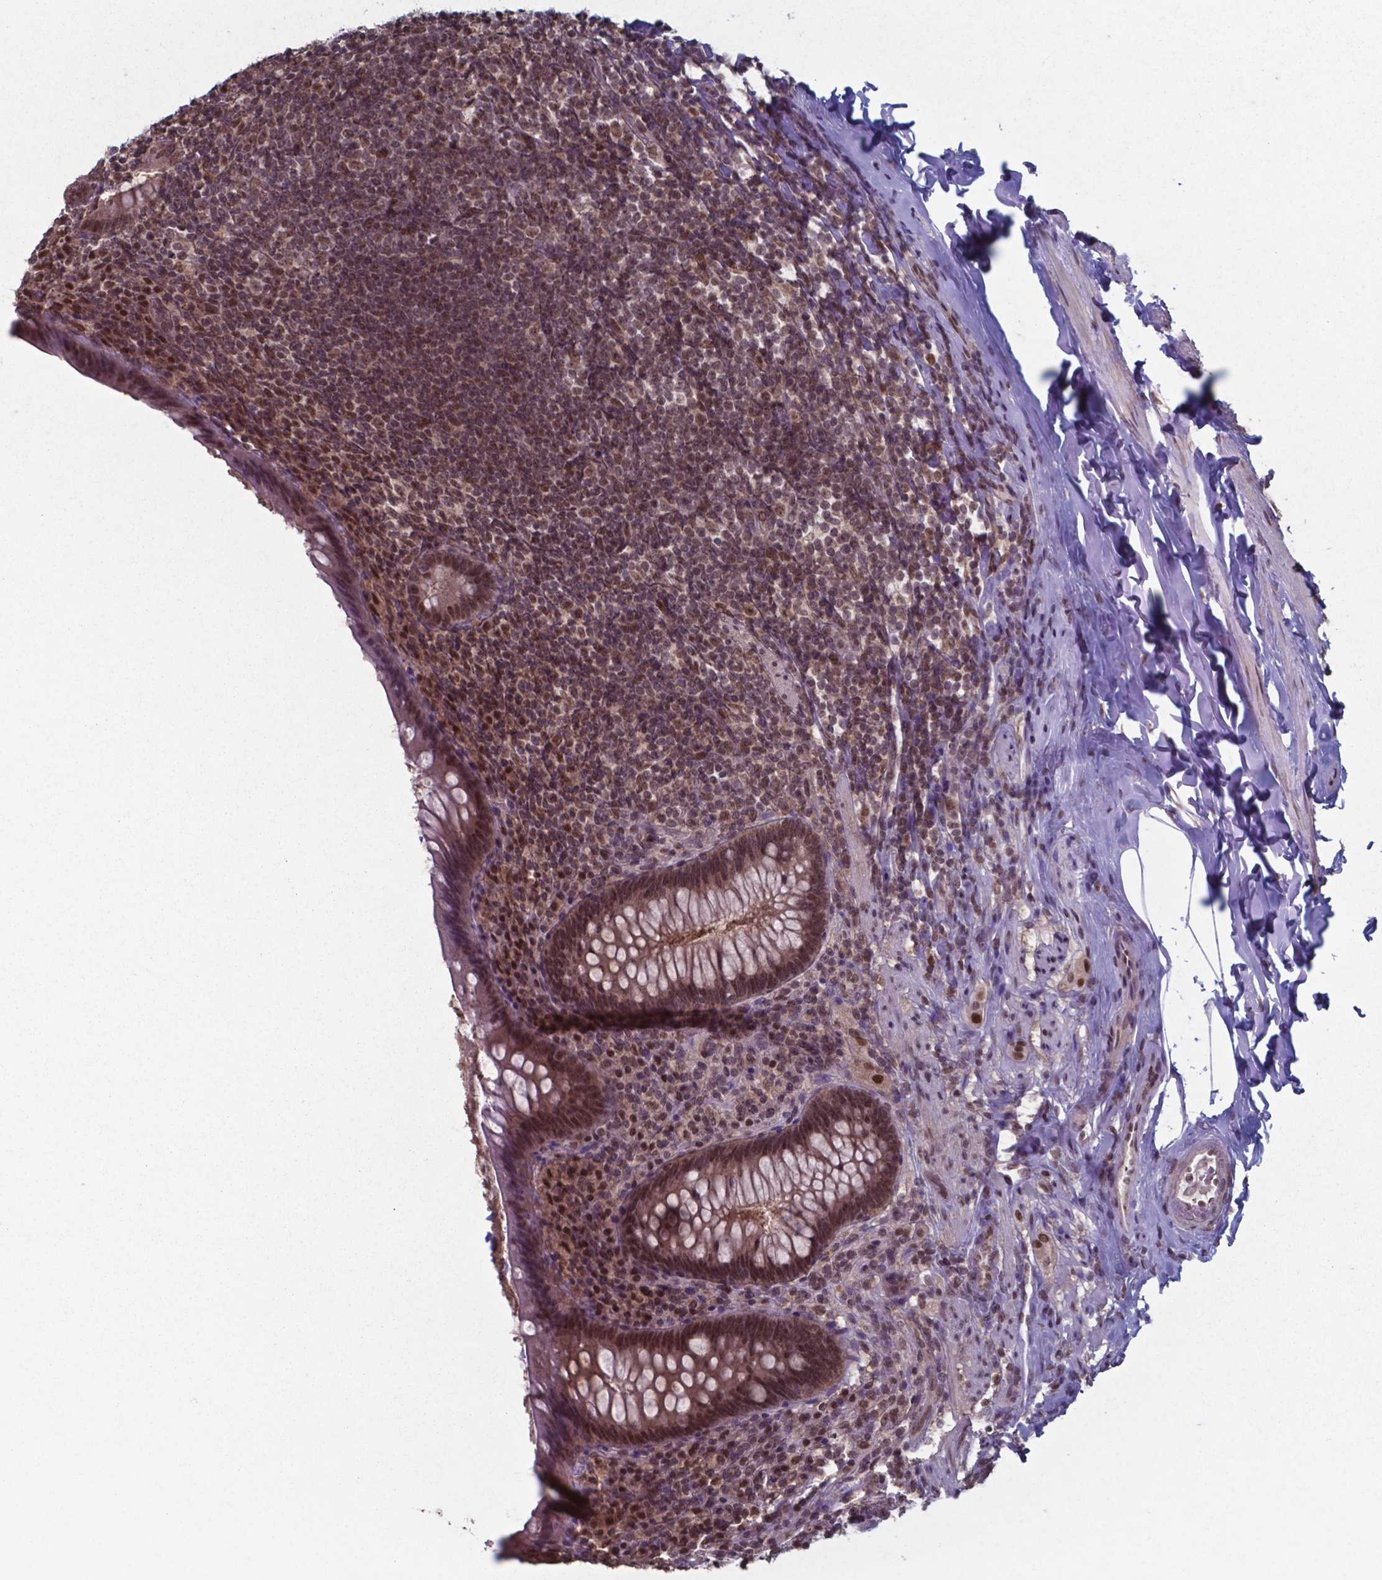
{"staining": {"intensity": "moderate", "quantity": ">75%", "location": "nuclear"}, "tissue": "appendix", "cell_type": "Glandular cells", "image_type": "normal", "snomed": [{"axis": "morphology", "description": "Normal tissue, NOS"}, {"axis": "topography", "description": "Appendix"}], "caption": "Immunohistochemistry photomicrograph of benign appendix: human appendix stained using immunohistochemistry (IHC) shows medium levels of moderate protein expression localized specifically in the nuclear of glandular cells, appearing as a nuclear brown color.", "gene": "UBA1", "patient": {"sex": "male", "age": 47}}